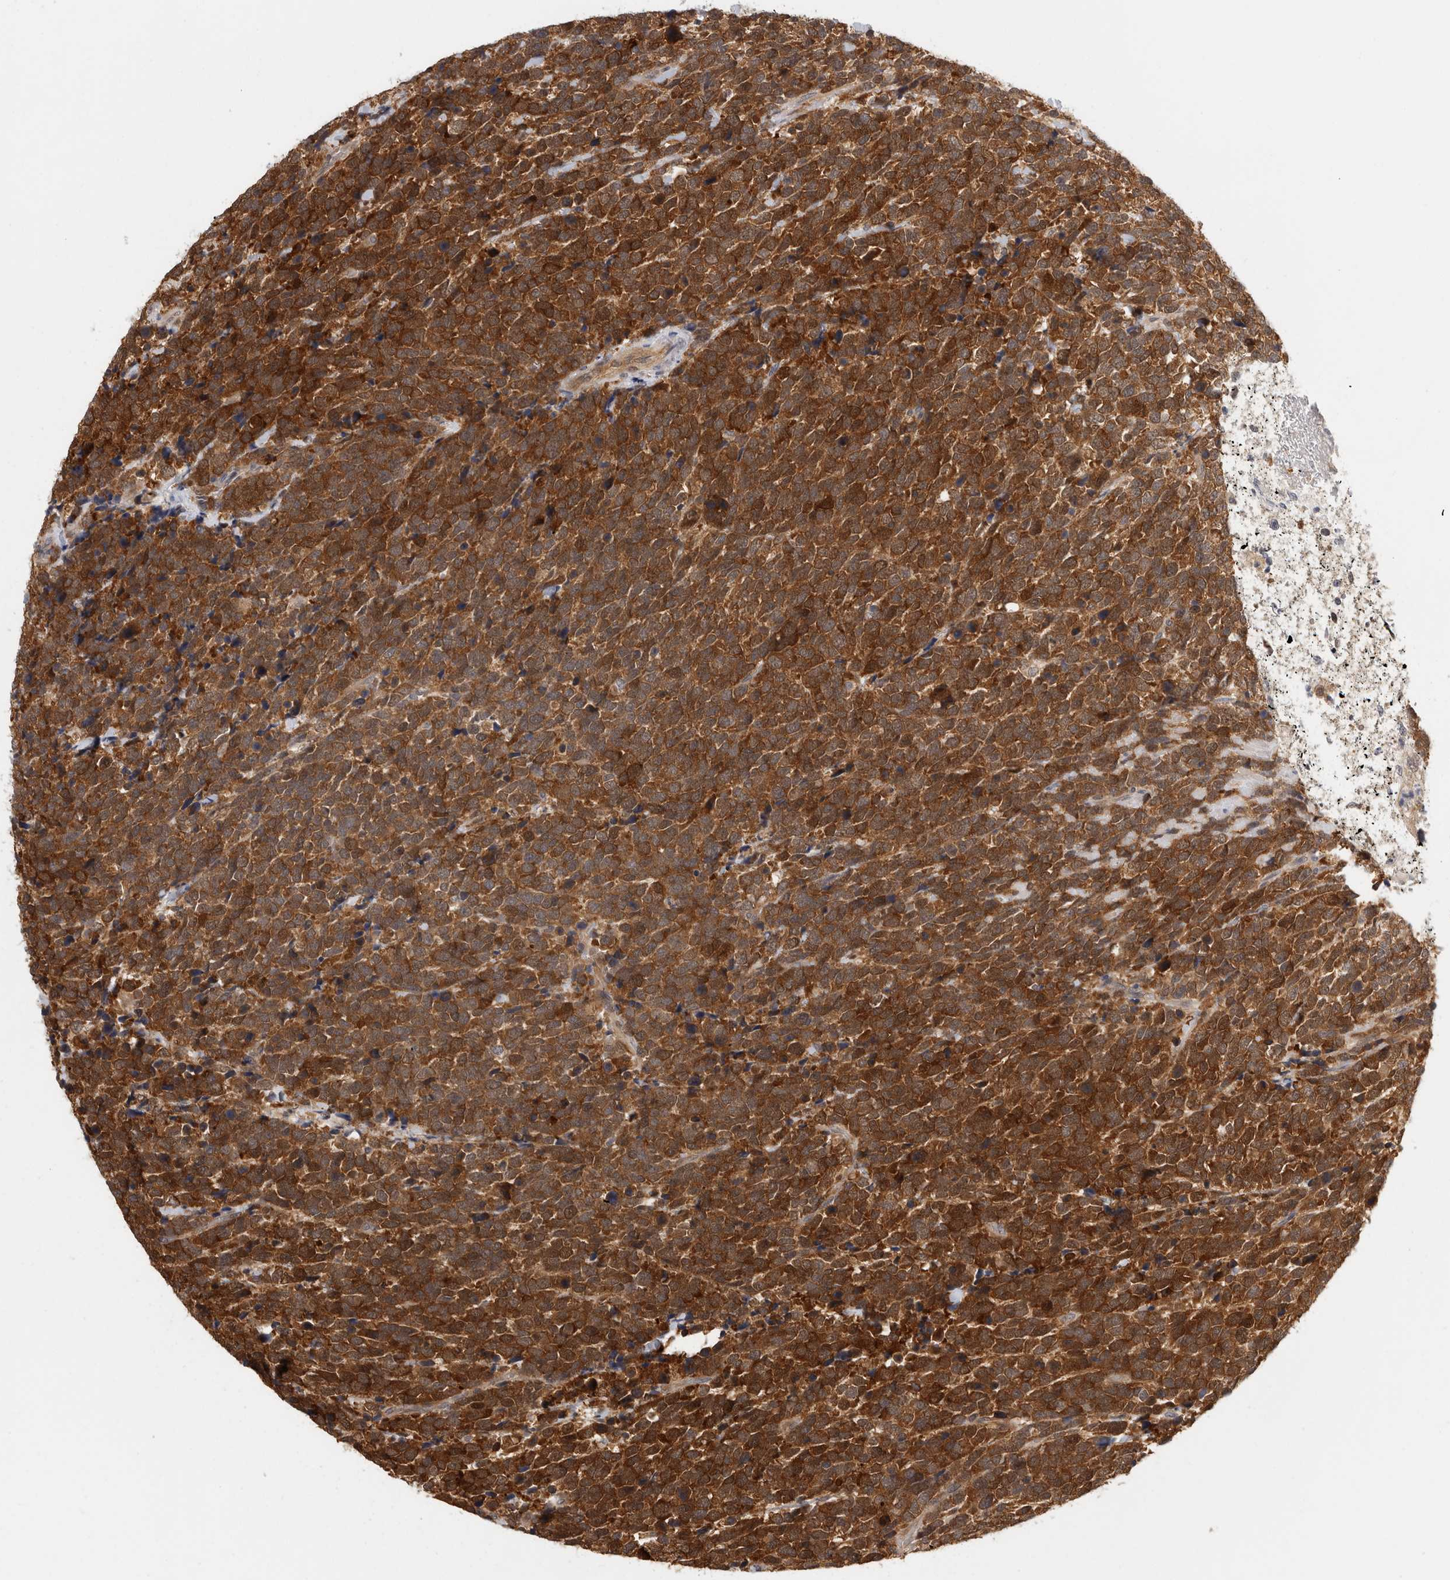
{"staining": {"intensity": "strong", "quantity": "25%-75%", "location": "cytoplasmic/membranous"}, "tissue": "urothelial cancer", "cell_type": "Tumor cells", "image_type": "cancer", "snomed": [{"axis": "morphology", "description": "Urothelial carcinoma, High grade"}, {"axis": "topography", "description": "Urinary bladder"}], "caption": "About 25%-75% of tumor cells in human urothelial cancer exhibit strong cytoplasmic/membranous protein staining as visualized by brown immunohistochemical staining.", "gene": "ACAT2", "patient": {"sex": "female", "age": 82}}